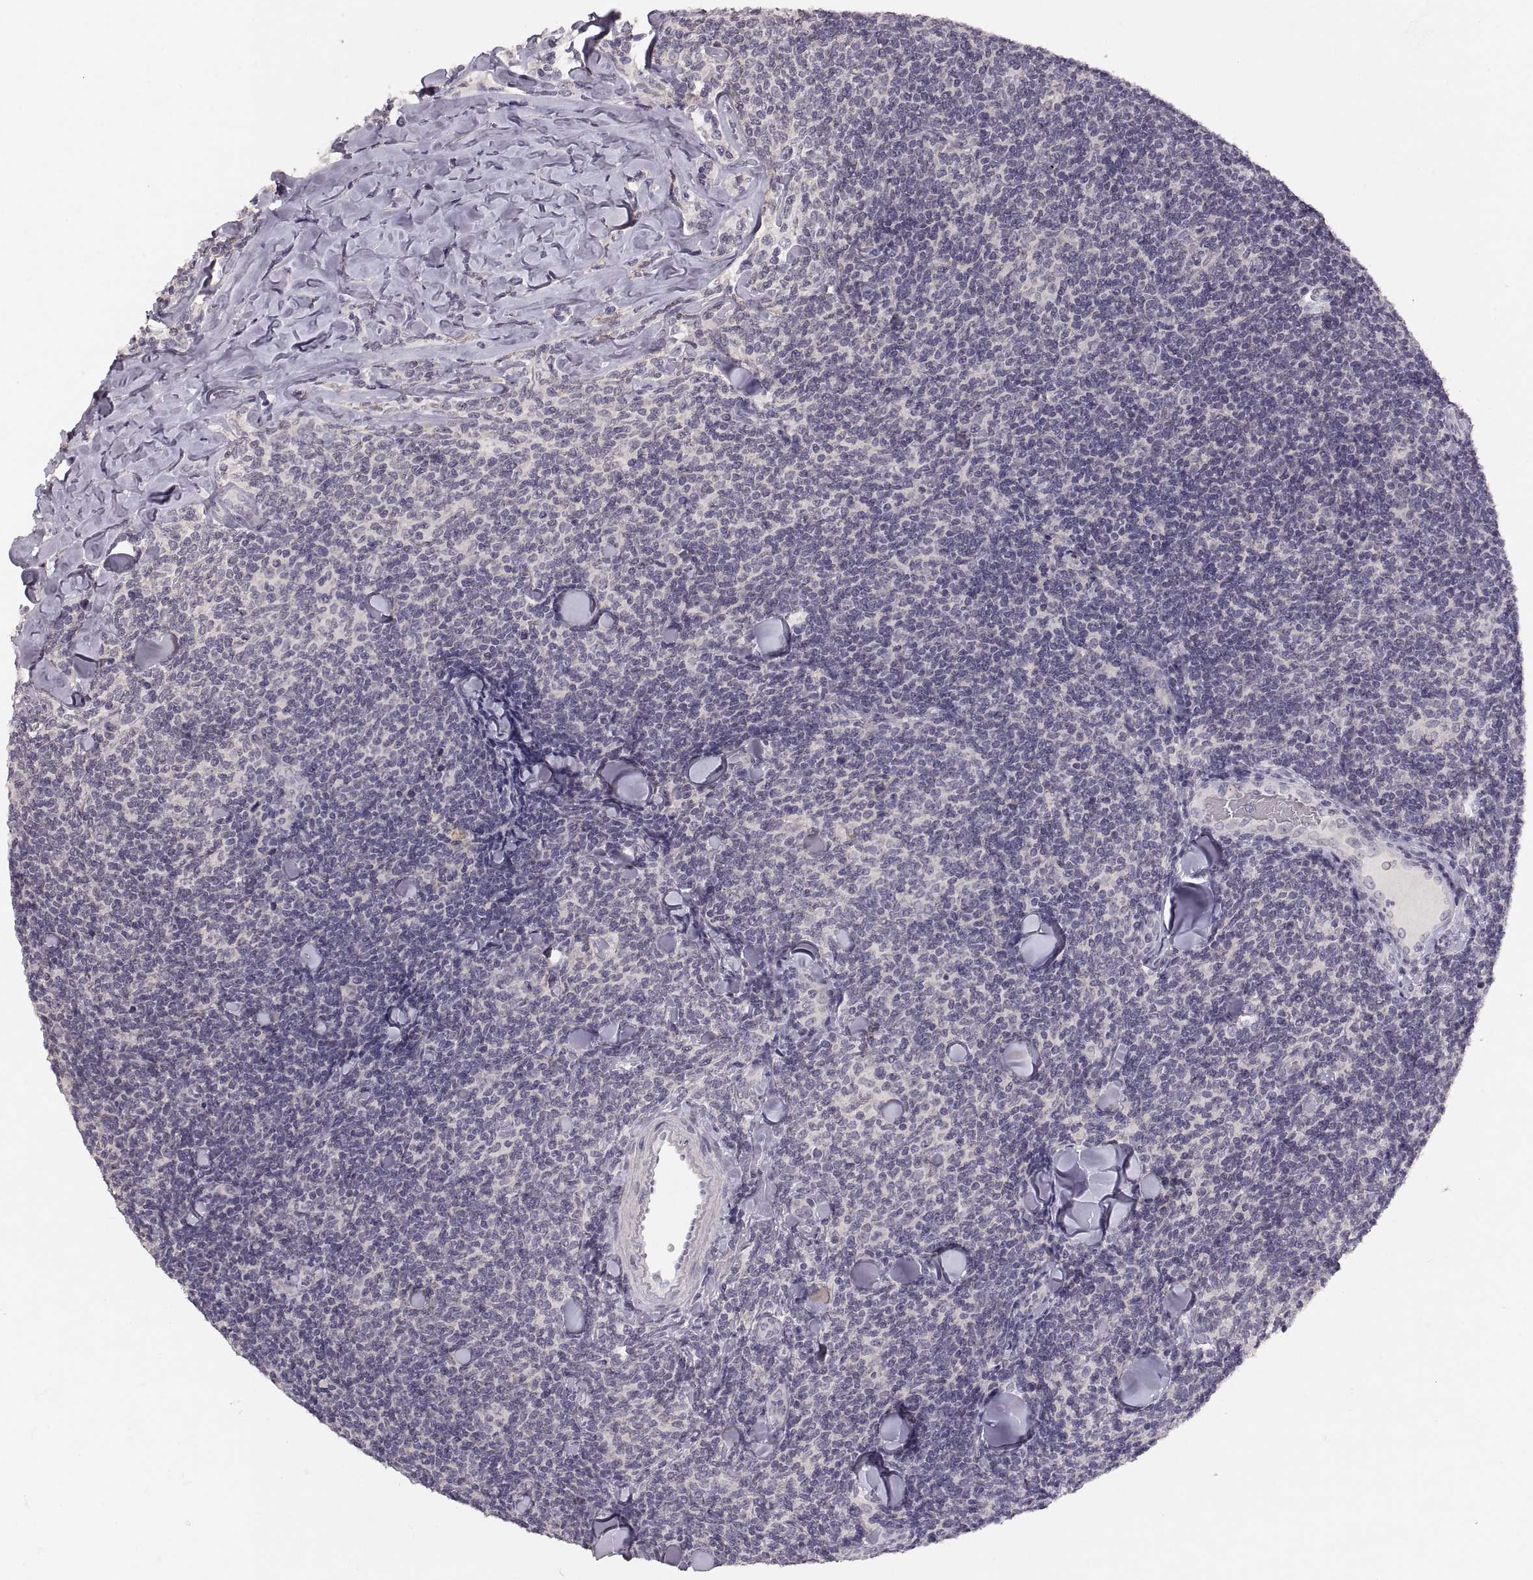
{"staining": {"intensity": "negative", "quantity": "none", "location": "none"}, "tissue": "lymphoma", "cell_type": "Tumor cells", "image_type": "cancer", "snomed": [{"axis": "morphology", "description": "Malignant lymphoma, non-Hodgkin's type, Low grade"}, {"axis": "topography", "description": "Lymph node"}], "caption": "This is an IHC image of lymphoma. There is no staining in tumor cells.", "gene": "CDH2", "patient": {"sex": "female", "age": 56}}